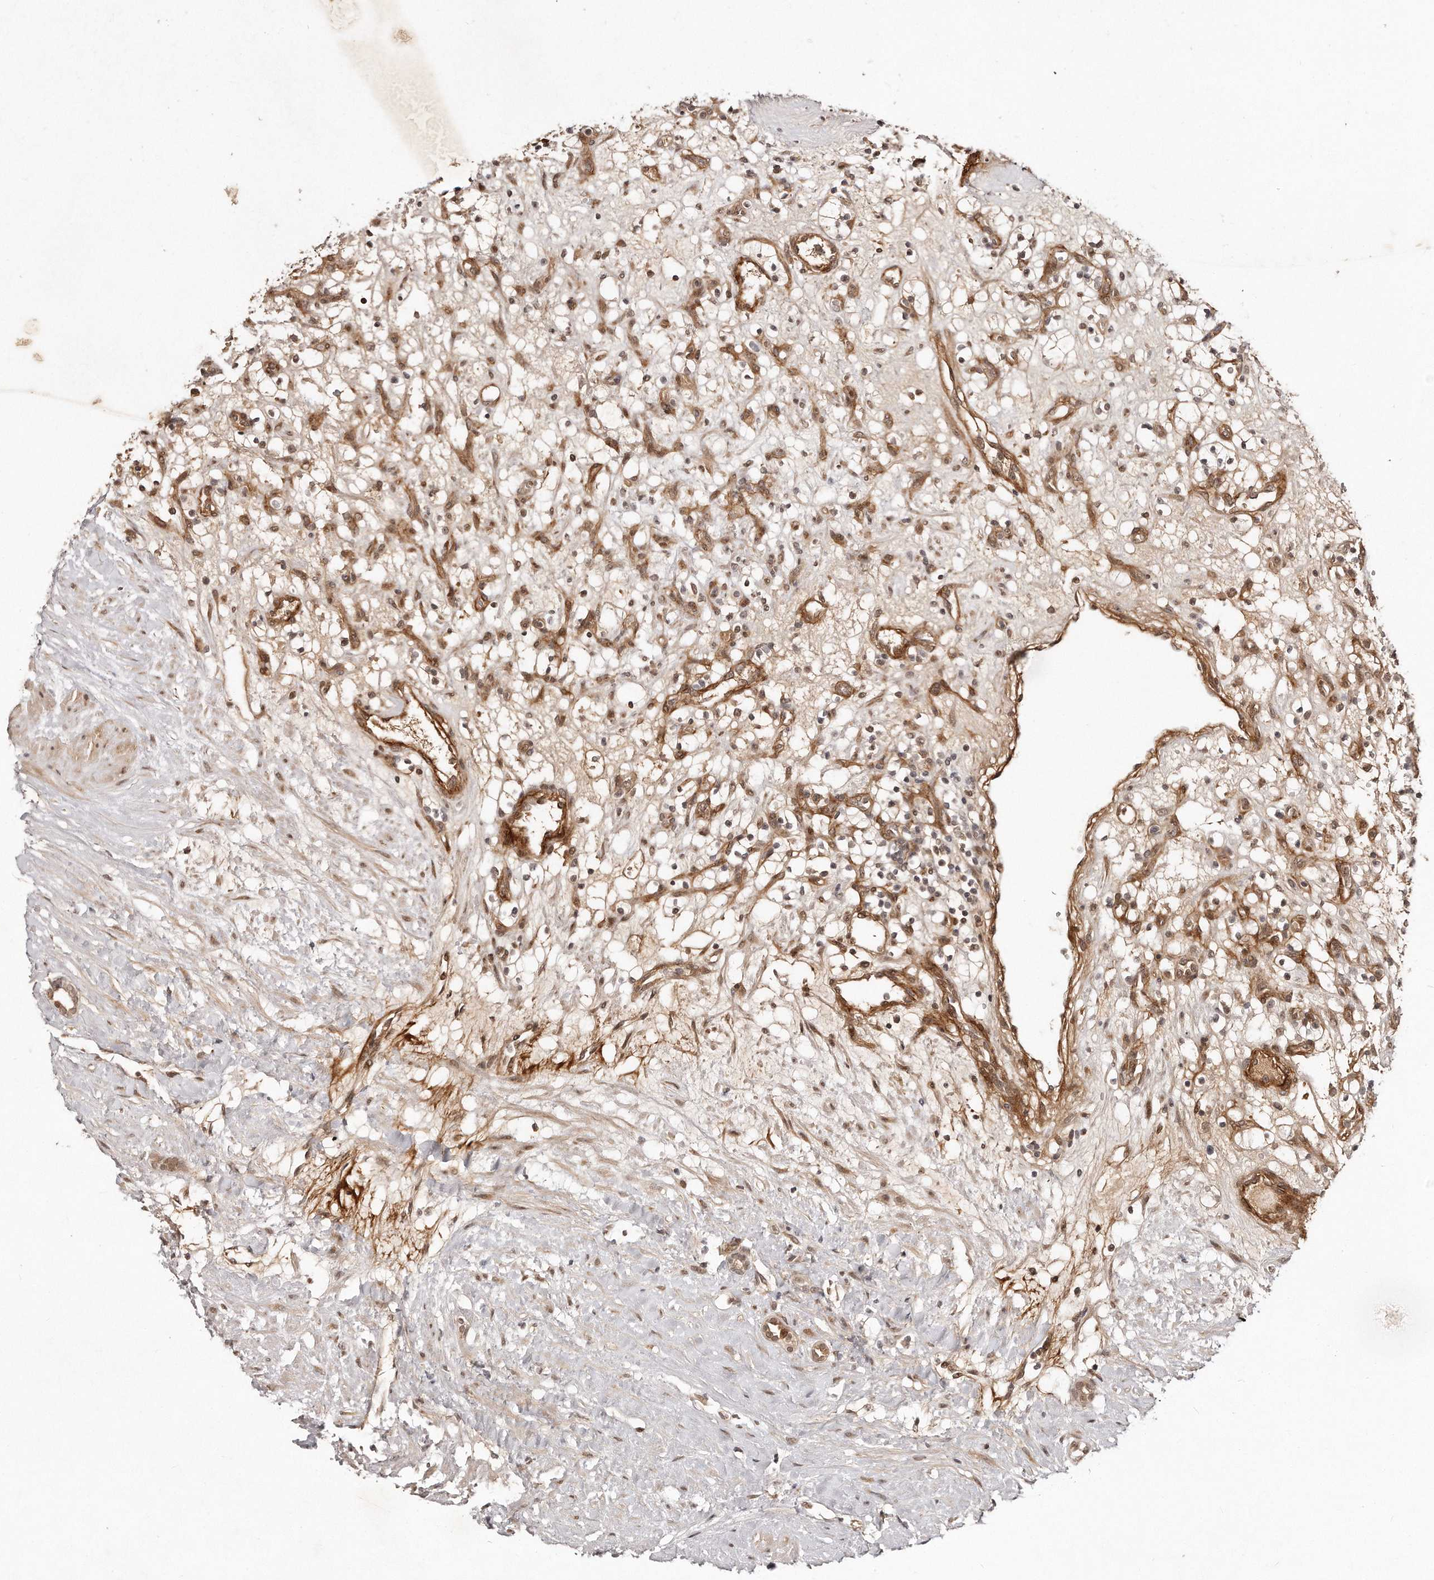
{"staining": {"intensity": "moderate", "quantity": ">75%", "location": "cytoplasmic/membranous,nuclear"}, "tissue": "renal cancer", "cell_type": "Tumor cells", "image_type": "cancer", "snomed": [{"axis": "morphology", "description": "Adenocarcinoma, NOS"}, {"axis": "topography", "description": "Kidney"}], "caption": "Tumor cells exhibit medium levels of moderate cytoplasmic/membranous and nuclear positivity in about >75% of cells in human renal cancer.", "gene": "SOX4", "patient": {"sex": "female", "age": 57}}